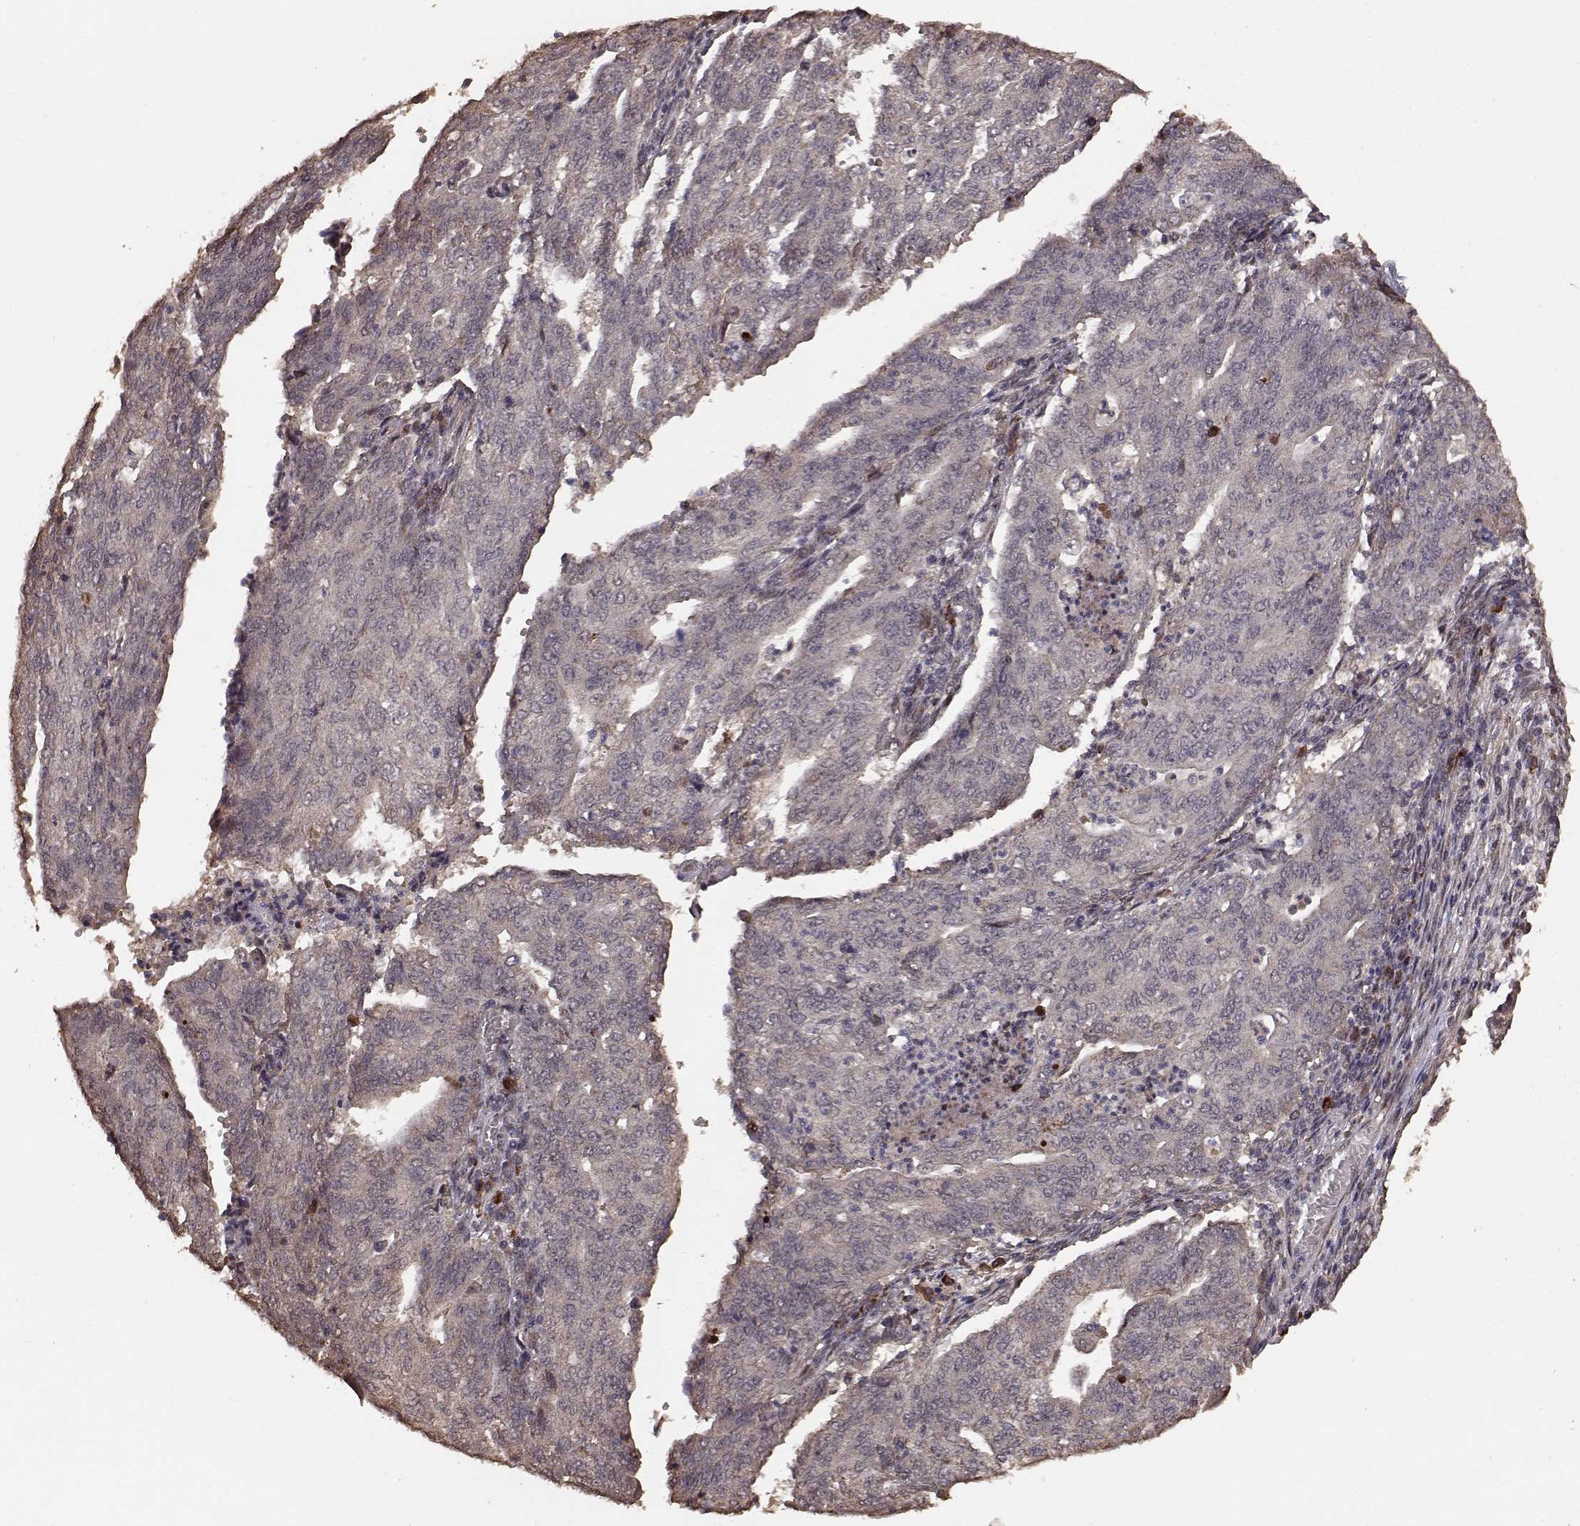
{"staining": {"intensity": "weak", "quantity": "<25%", "location": "cytoplasmic/membranous"}, "tissue": "endometrial cancer", "cell_type": "Tumor cells", "image_type": "cancer", "snomed": [{"axis": "morphology", "description": "Adenocarcinoma, NOS"}, {"axis": "topography", "description": "Endometrium"}], "caption": "This histopathology image is of adenocarcinoma (endometrial) stained with IHC to label a protein in brown with the nuclei are counter-stained blue. There is no expression in tumor cells.", "gene": "USP15", "patient": {"sex": "female", "age": 82}}